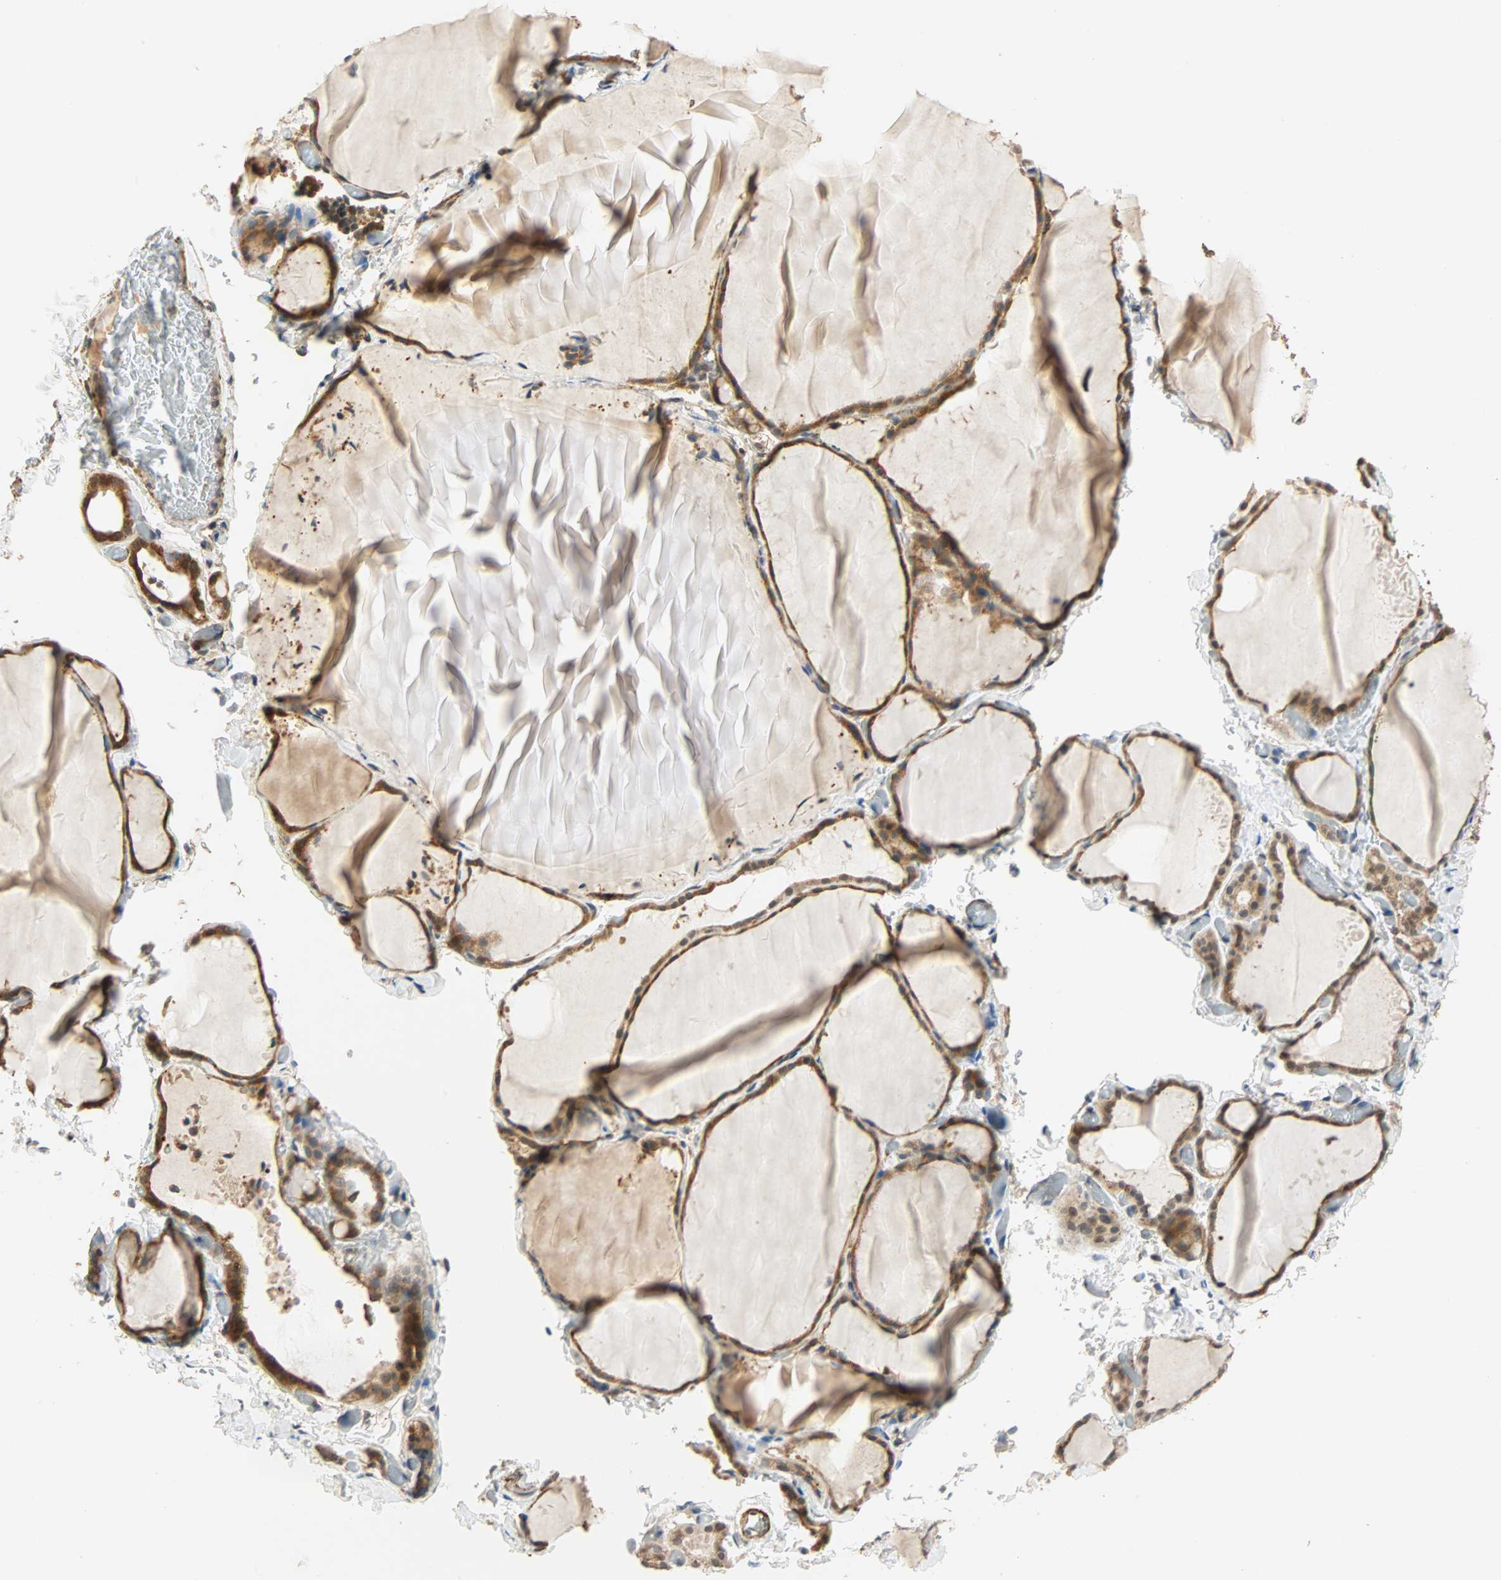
{"staining": {"intensity": "strong", "quantity": ">75%", "location": "cytoplasmic/membranous"}, "tissue": "thyroid gland", "cell_type": "Glandular cells", "image_type": "normal", "snomed": [{"axis": "morphology", "description": "Normal tissue, NOS"}, {"axis": "topography", "description": "Thyroid gland"}], "caption": "Protein expression analysis of benign thyroid gland shows strong cytoplasmic/membranous staining in about >75% of glandular cells.", "gene": "QSER1", "patient": {"sex": "female", "age": 22}}